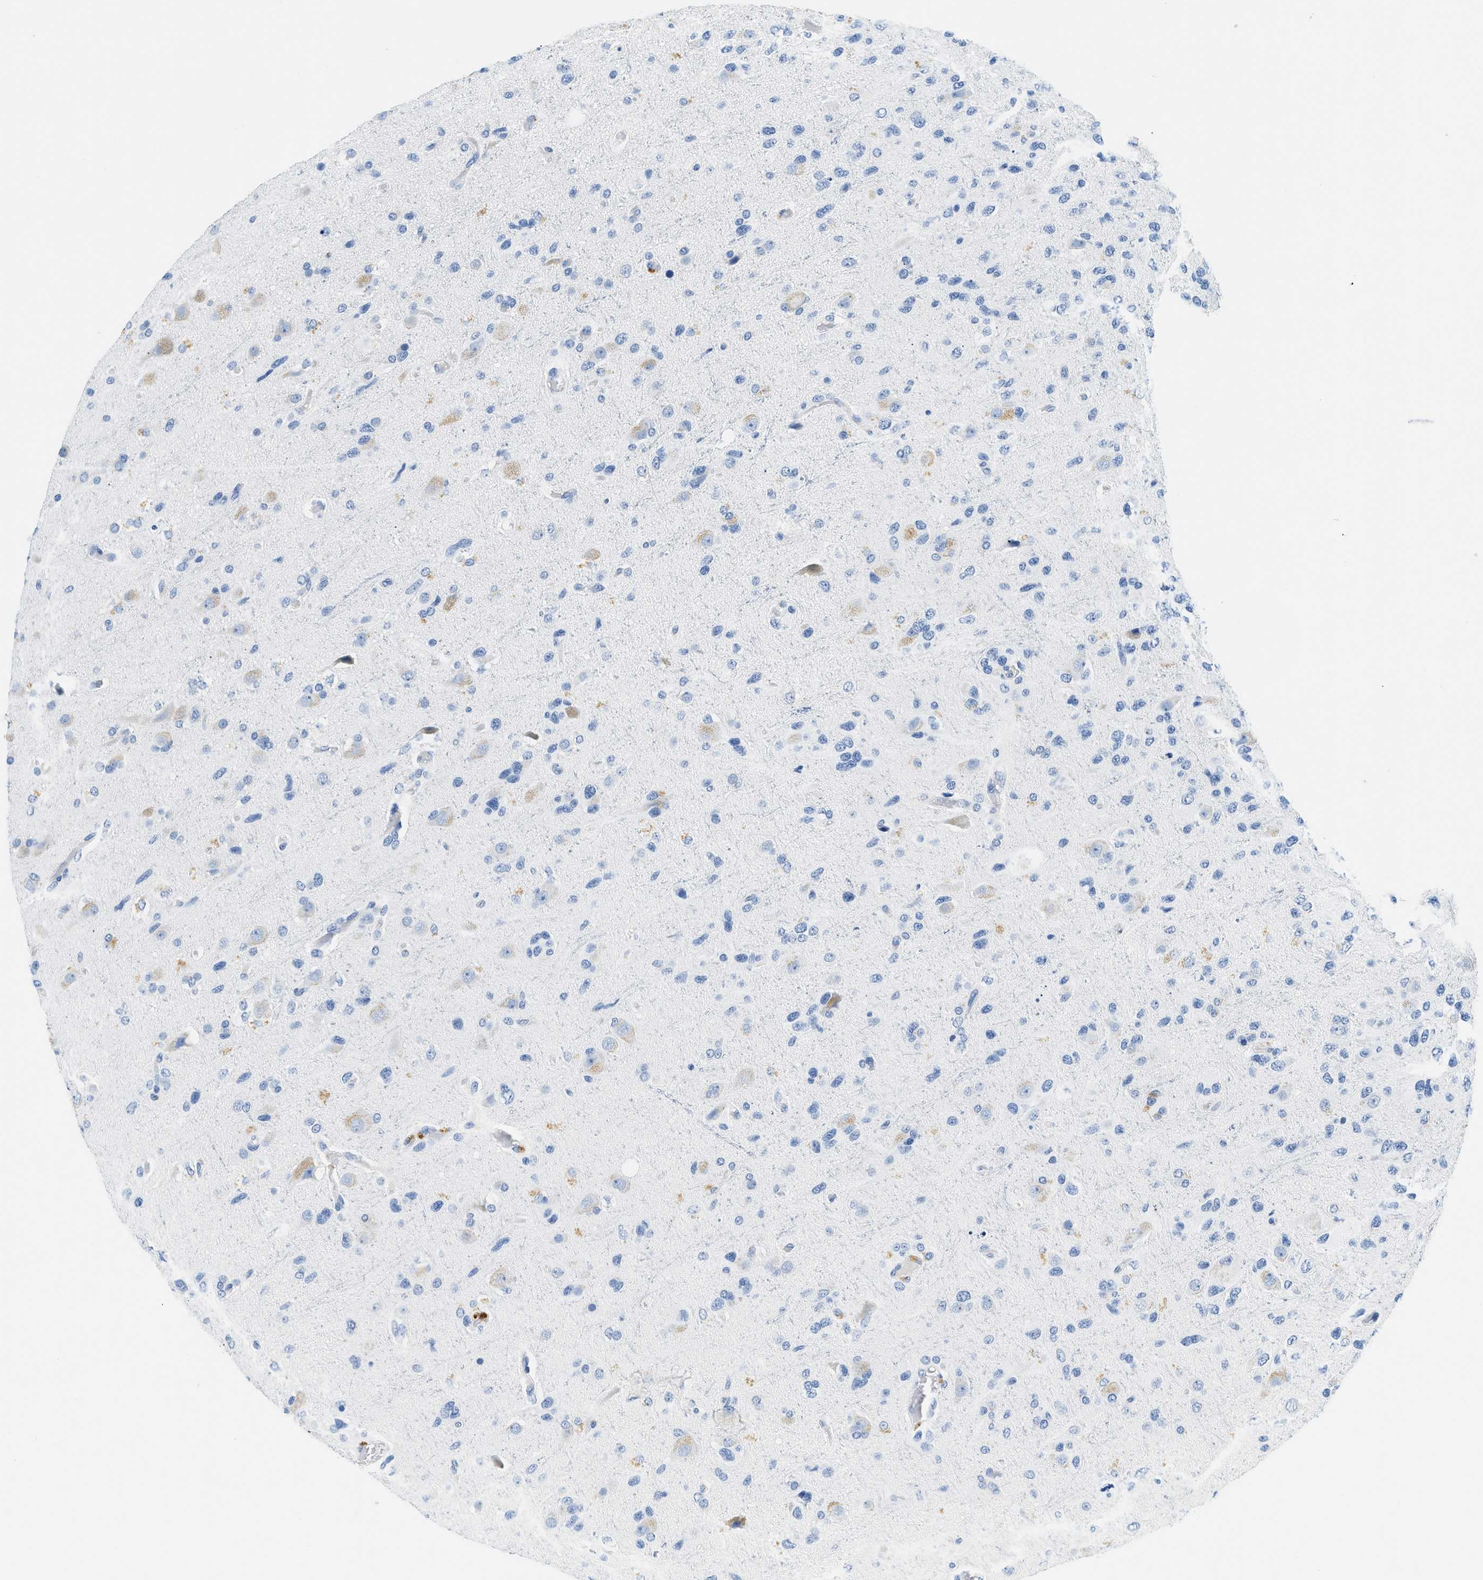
{"staining": {"intensity": "negative", "quantity": "none", "location": "none"}, "tissue": "glioma", "cell_type": "Tumor cells", "image_type": "cancer", "snomed": [{"axis": "morphology", "description": "Glioma, malignant, High grade"}, {"axis": "topography", "description": "Brain"}], "caption": "This photomicrograph is of glioma stained with IHC to label a protein in brown with the nuclei are counter-stained blue. There is no expression in tumor cells.", "gene": "STXBP2", "patient": {"sex": "female", "age": 58}}